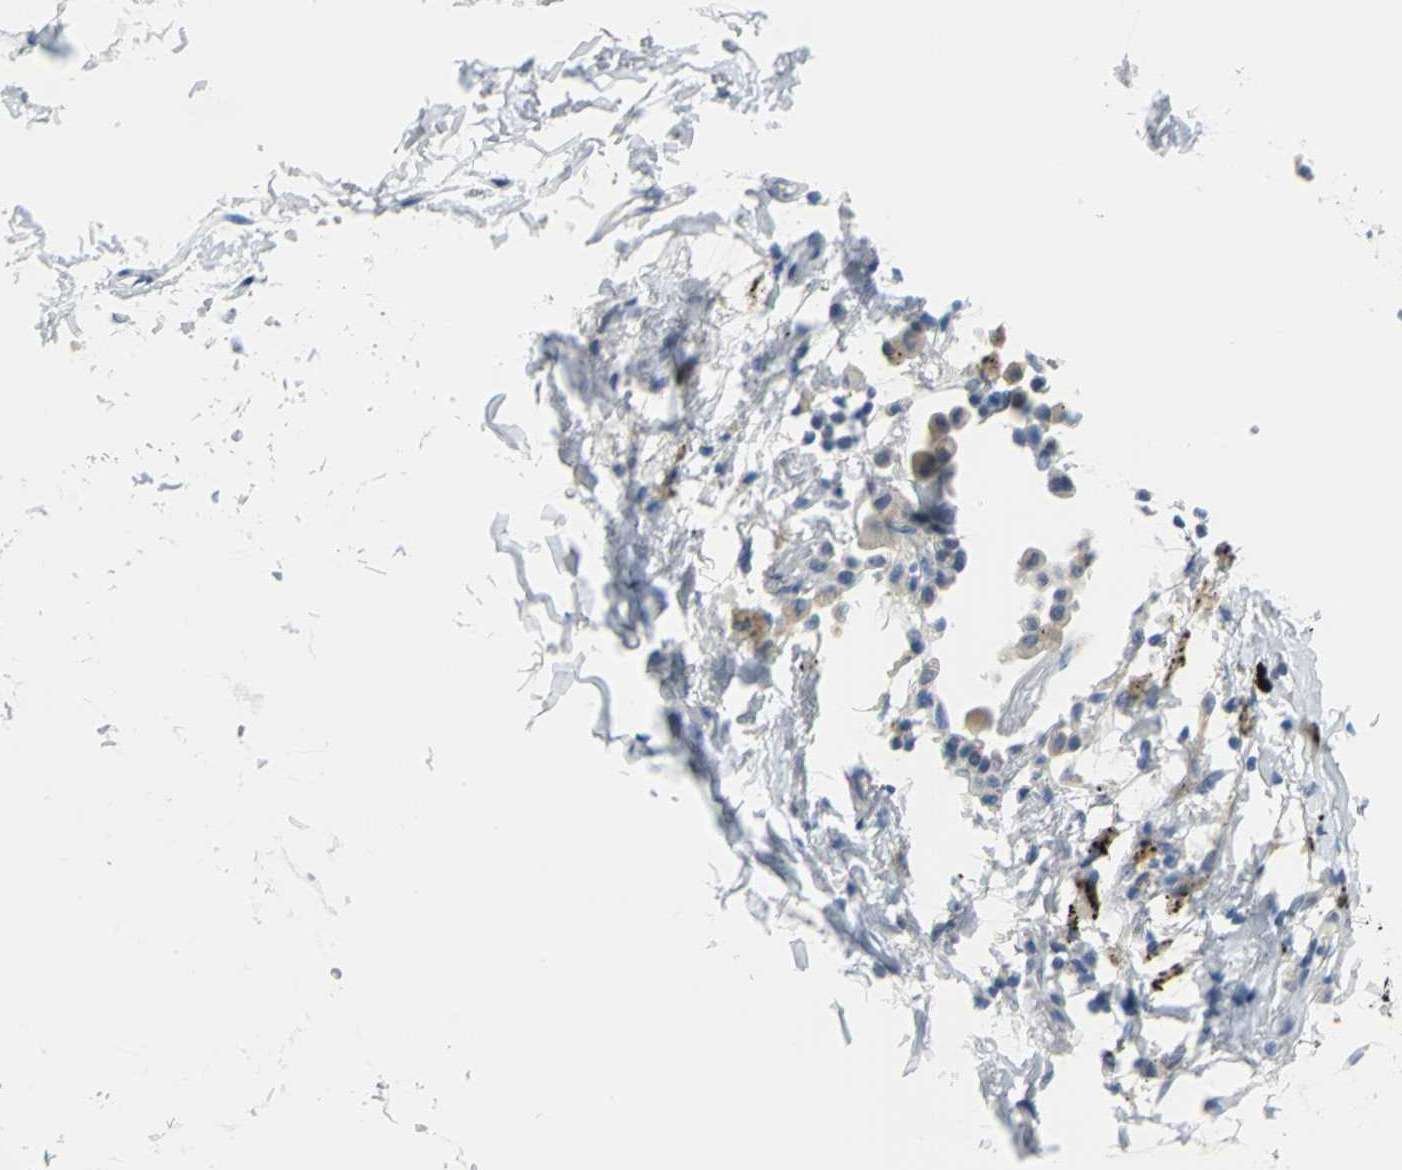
{"staining": {"intensity": "negative", "quantity": "none", "location": "none"}, "tissue": "adipose tissue", "cell_type": "Adipocytes", "image_type": "normal", "snomed": [{"axis": "morphology", "description": "Normal tissue, NOS"}, {"axis": "topography", "description": "Cartilage tissue"}, {"axis": "topography", "description": "Bronchus"}], "caption": "Unremarkable adipose tissue was stained to show a protein in brown. There is no significant positivity in adipocytes. (DAB immunohistochemistry, high magnification).", "gene": "MUC4", "patient": {"sex": "female", "age": 73}}